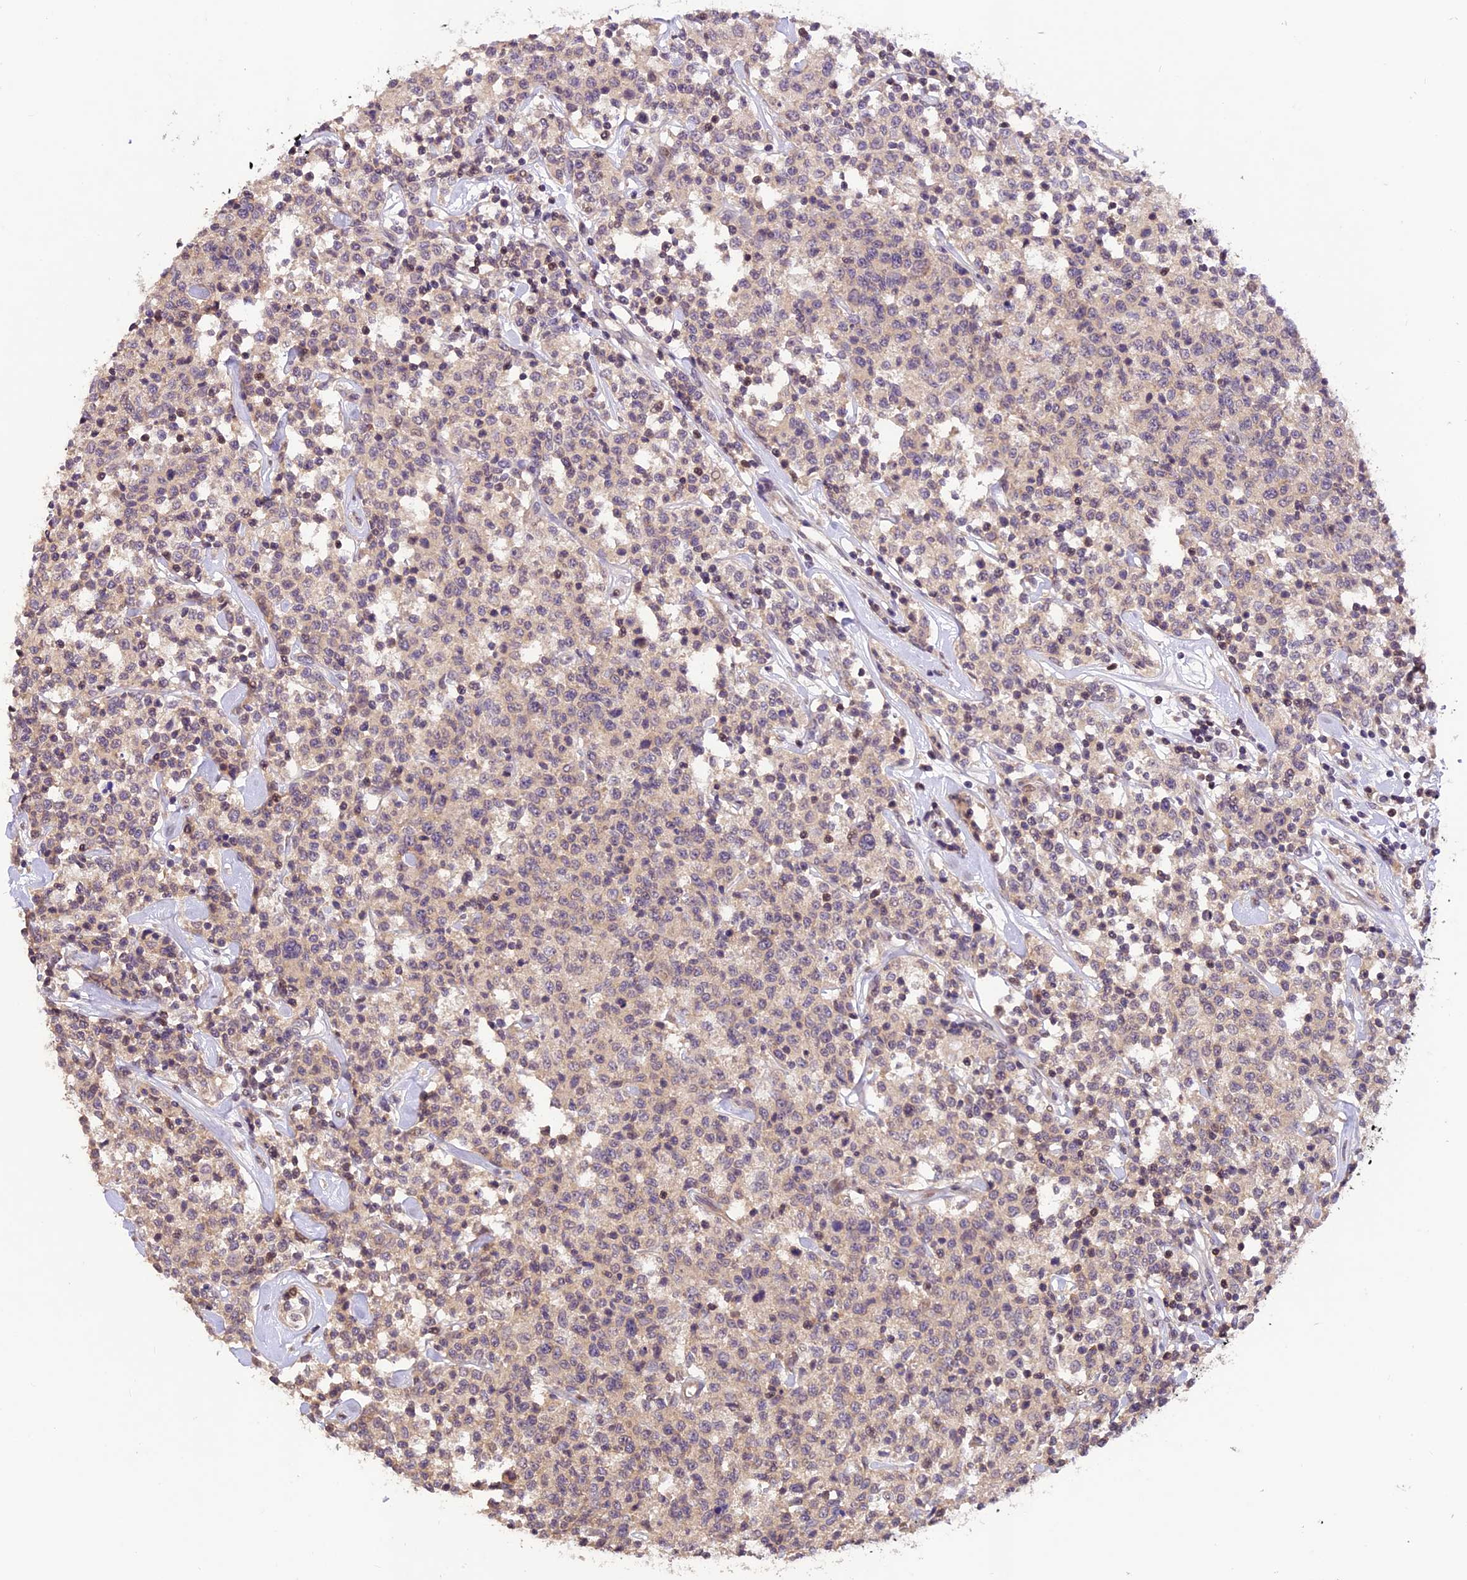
{"staining": {"intensity": "weak", "quantity": "<25%", "location": "cytoplasmic/membranous"}, "tissue": "lymphoma", "cell_type": "Tumor cells", "image_type": "cancer", "snomed": [{"axis": "morphology", "description": "Malignant lymphoma, non-Hodgkin's type, Low grade"}, {"axis": "topography", "description": "Small intestine"}], "caption": "The photomicrograph demonstrates no staining of tumor cells in lymphoma.", "gene": "DGKH", "patient": {"sex": "female", "age": 59}}